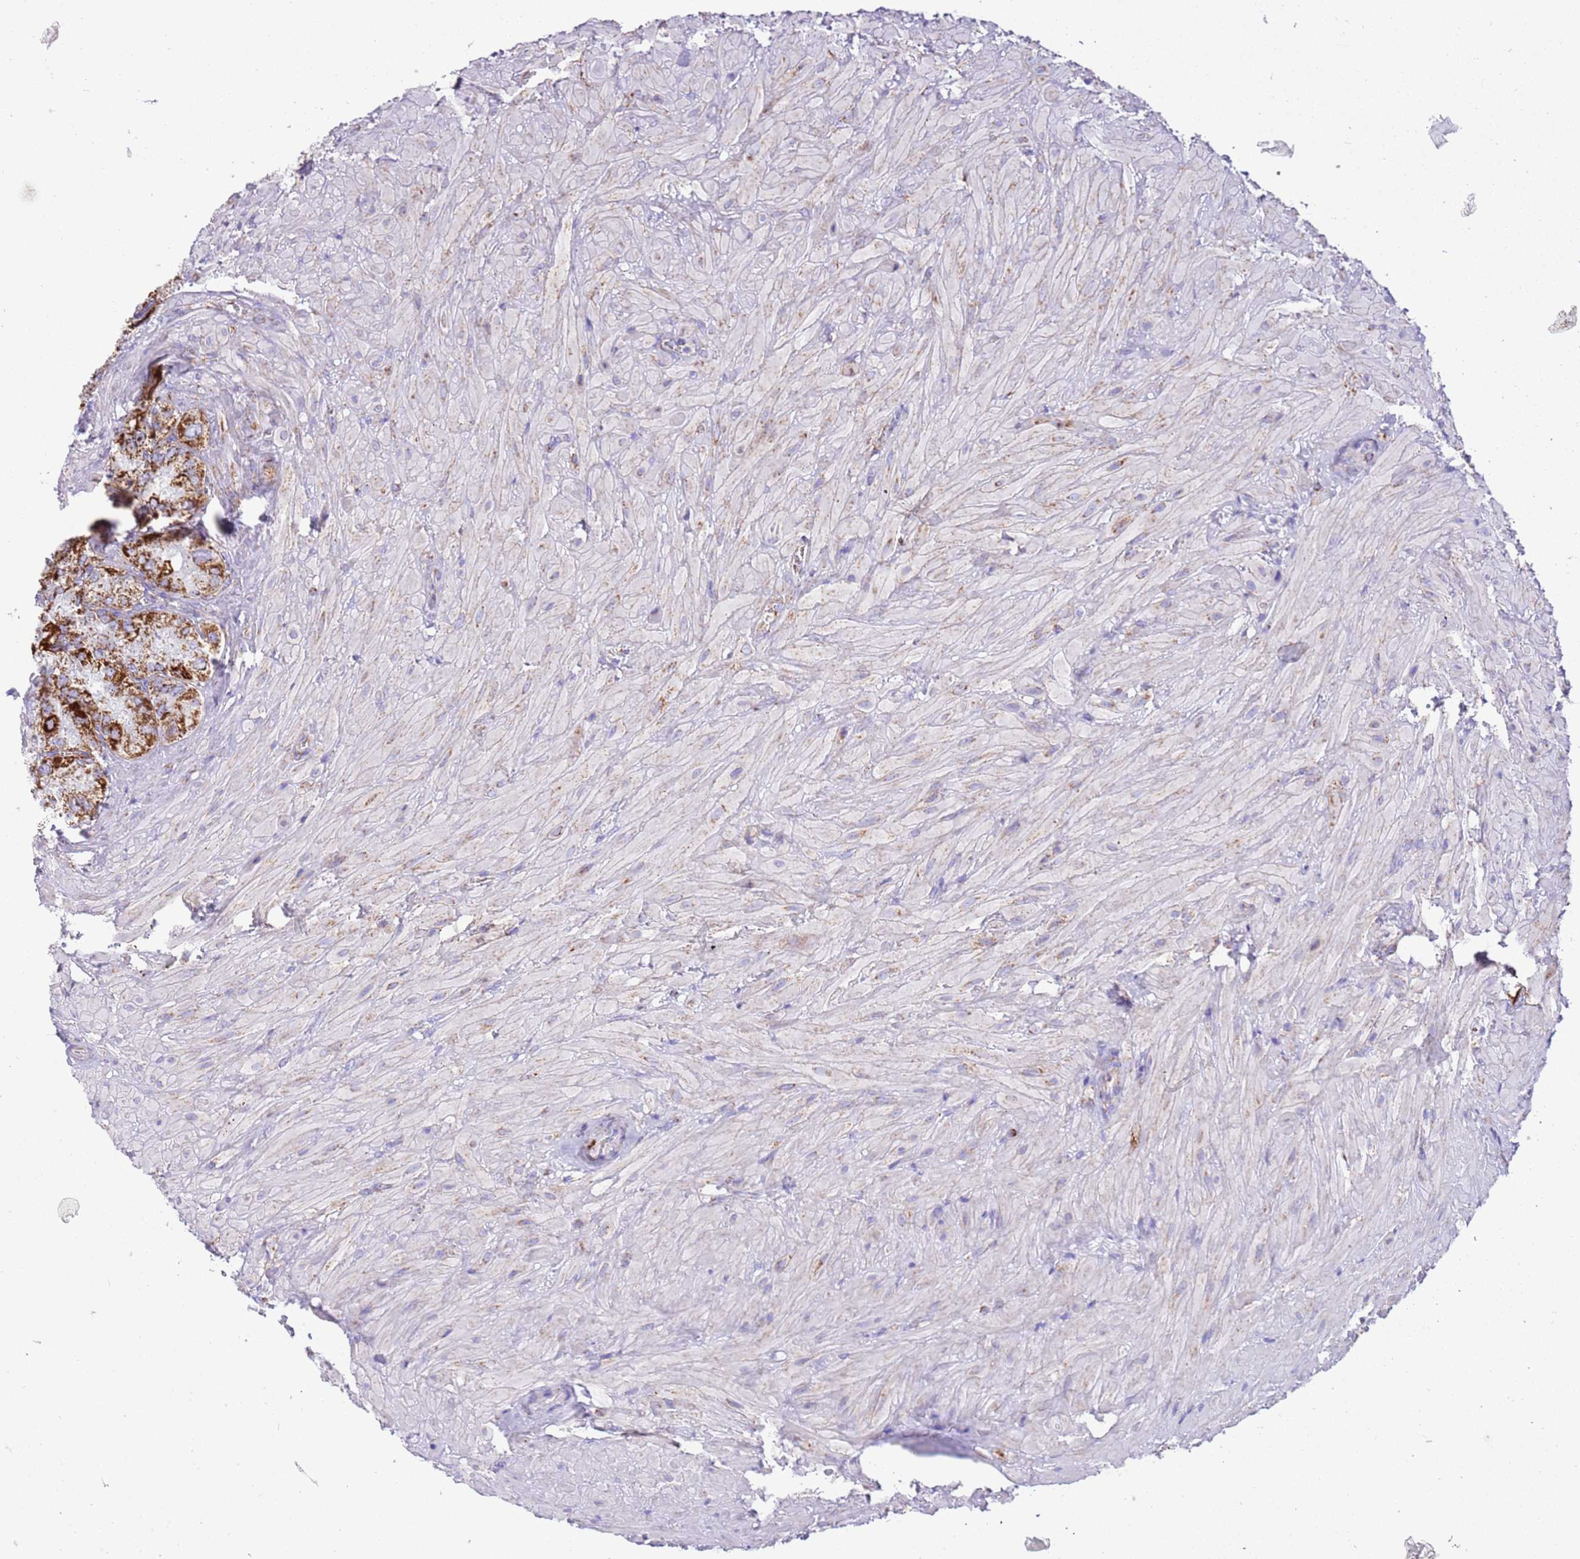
{"staining": {"intensity": "strong", "quantity": ">75%", "location": "cytoplasmic/membranous"}, "tissue": "seminal vesicle", "cell_type": "Glandular cells", "image_type": "normal", "snomed": [{"axis": "morphology", "description": "Normal tissue, NOS"}, {"axis": "topography", "description": "Seminal veicle"}], "caption": "Brown immunohistochemical staining in normal seminal vesicle displays strong cytoplasmic/membranous positivity in approximately >75% of glandular cells.", "gene": "SUCLG2", "patient": {"sex": "male", "age": 62}}